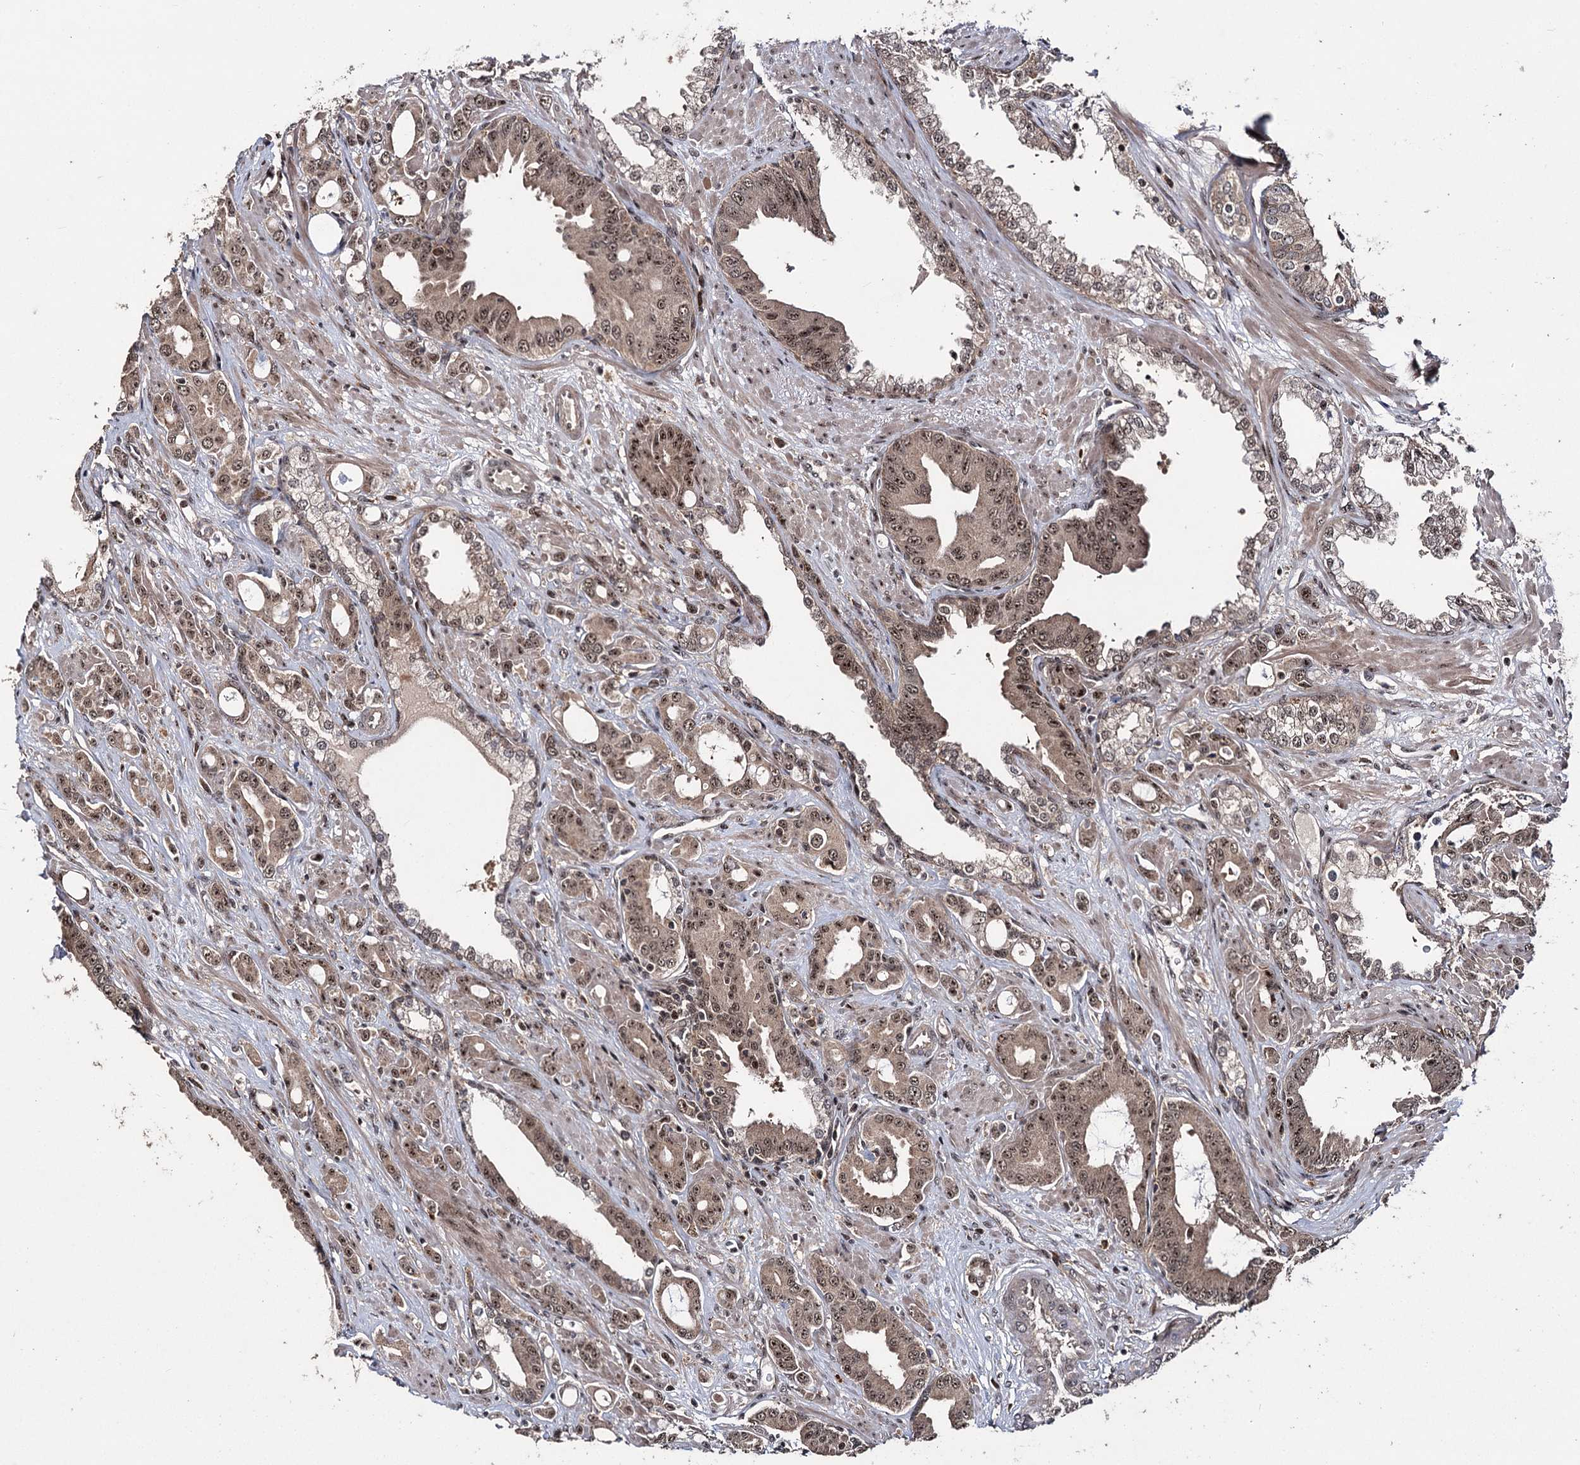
{"staining": {"intensity": "moderate", "quantity": ">75%", "location": "cytoplasmic/membranous,nuclear"}, "tissue": "prostate cancer", "cell_type": "Tumor cells", "image_type": "cancer", "snomed": [{"axis": "morphology", "description": "Adenocarcinoma, High grade"}, {"axis": "topography", "description": "Prostate"}], "caption": "Immunohistochemical staining of high-grade adenocarcinoma (prostate) demonstrates moderate cytoplasmic/membranous and nuclear protein staining in approximately >75% of tumor cells.", "gene": "MKNK2", "patient": {"sex": "male", "age": 72}}